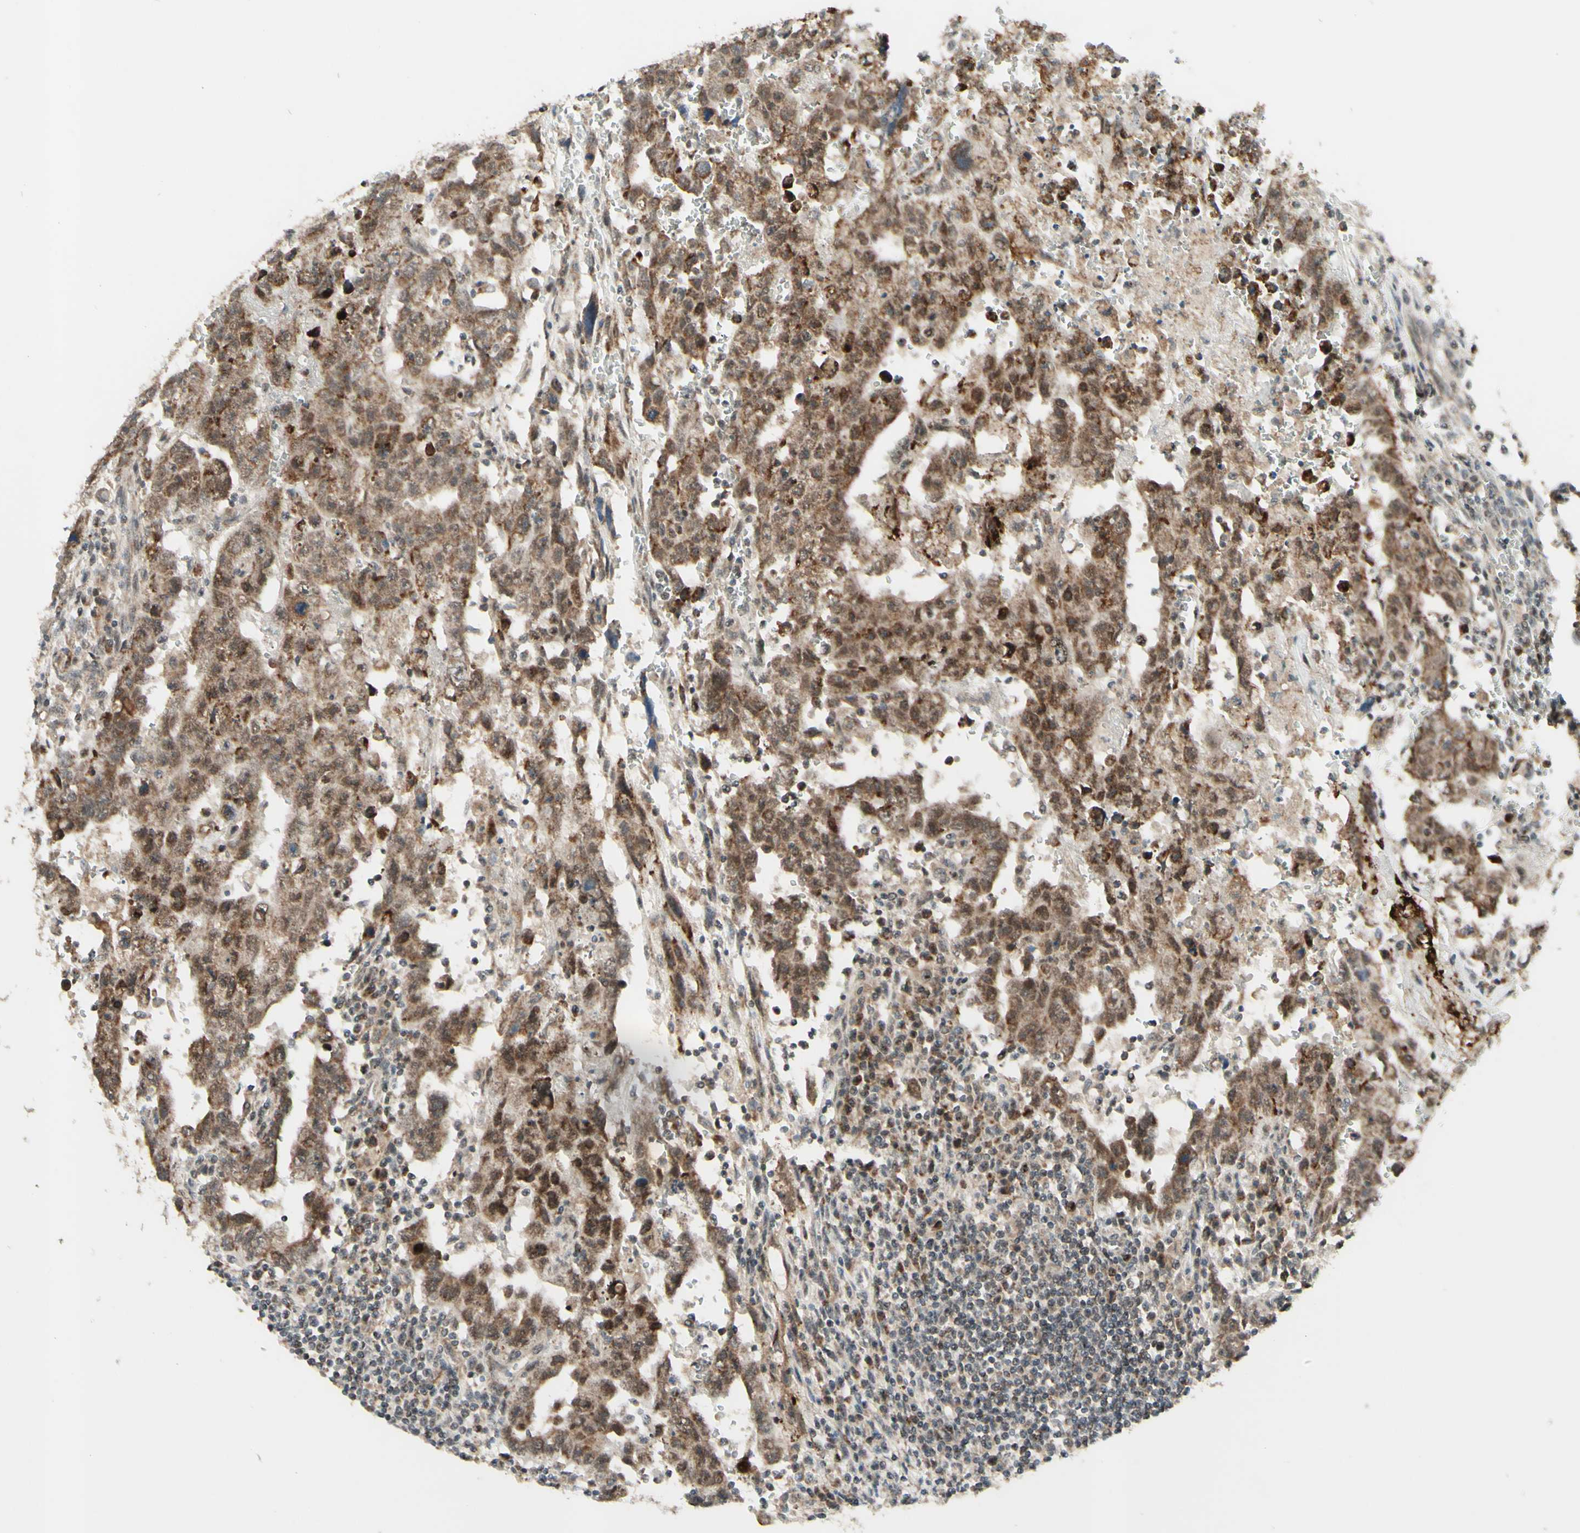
{"staining": {"intensity": "strong", "quantity": ">75%", "location": "cytoplasmic/membranous"}, "tissue": "testis cancer", "cell_type": "Tumor cells", "image_type": "cancer", "snomed": [{"axis": "morphology", "description": "Carcinoma, Embryonal, NOS"}, {"axis": "topography", "description": "Testis"}], "caption": "About >75% of tumor cells in testis embryonal carcinoma display strong cytoplasmic/membranous protein staining as visualized by brown immunohistochemical staining.", "gene": "DHRS3", "patient": {"sex": "male", "age": 28}}